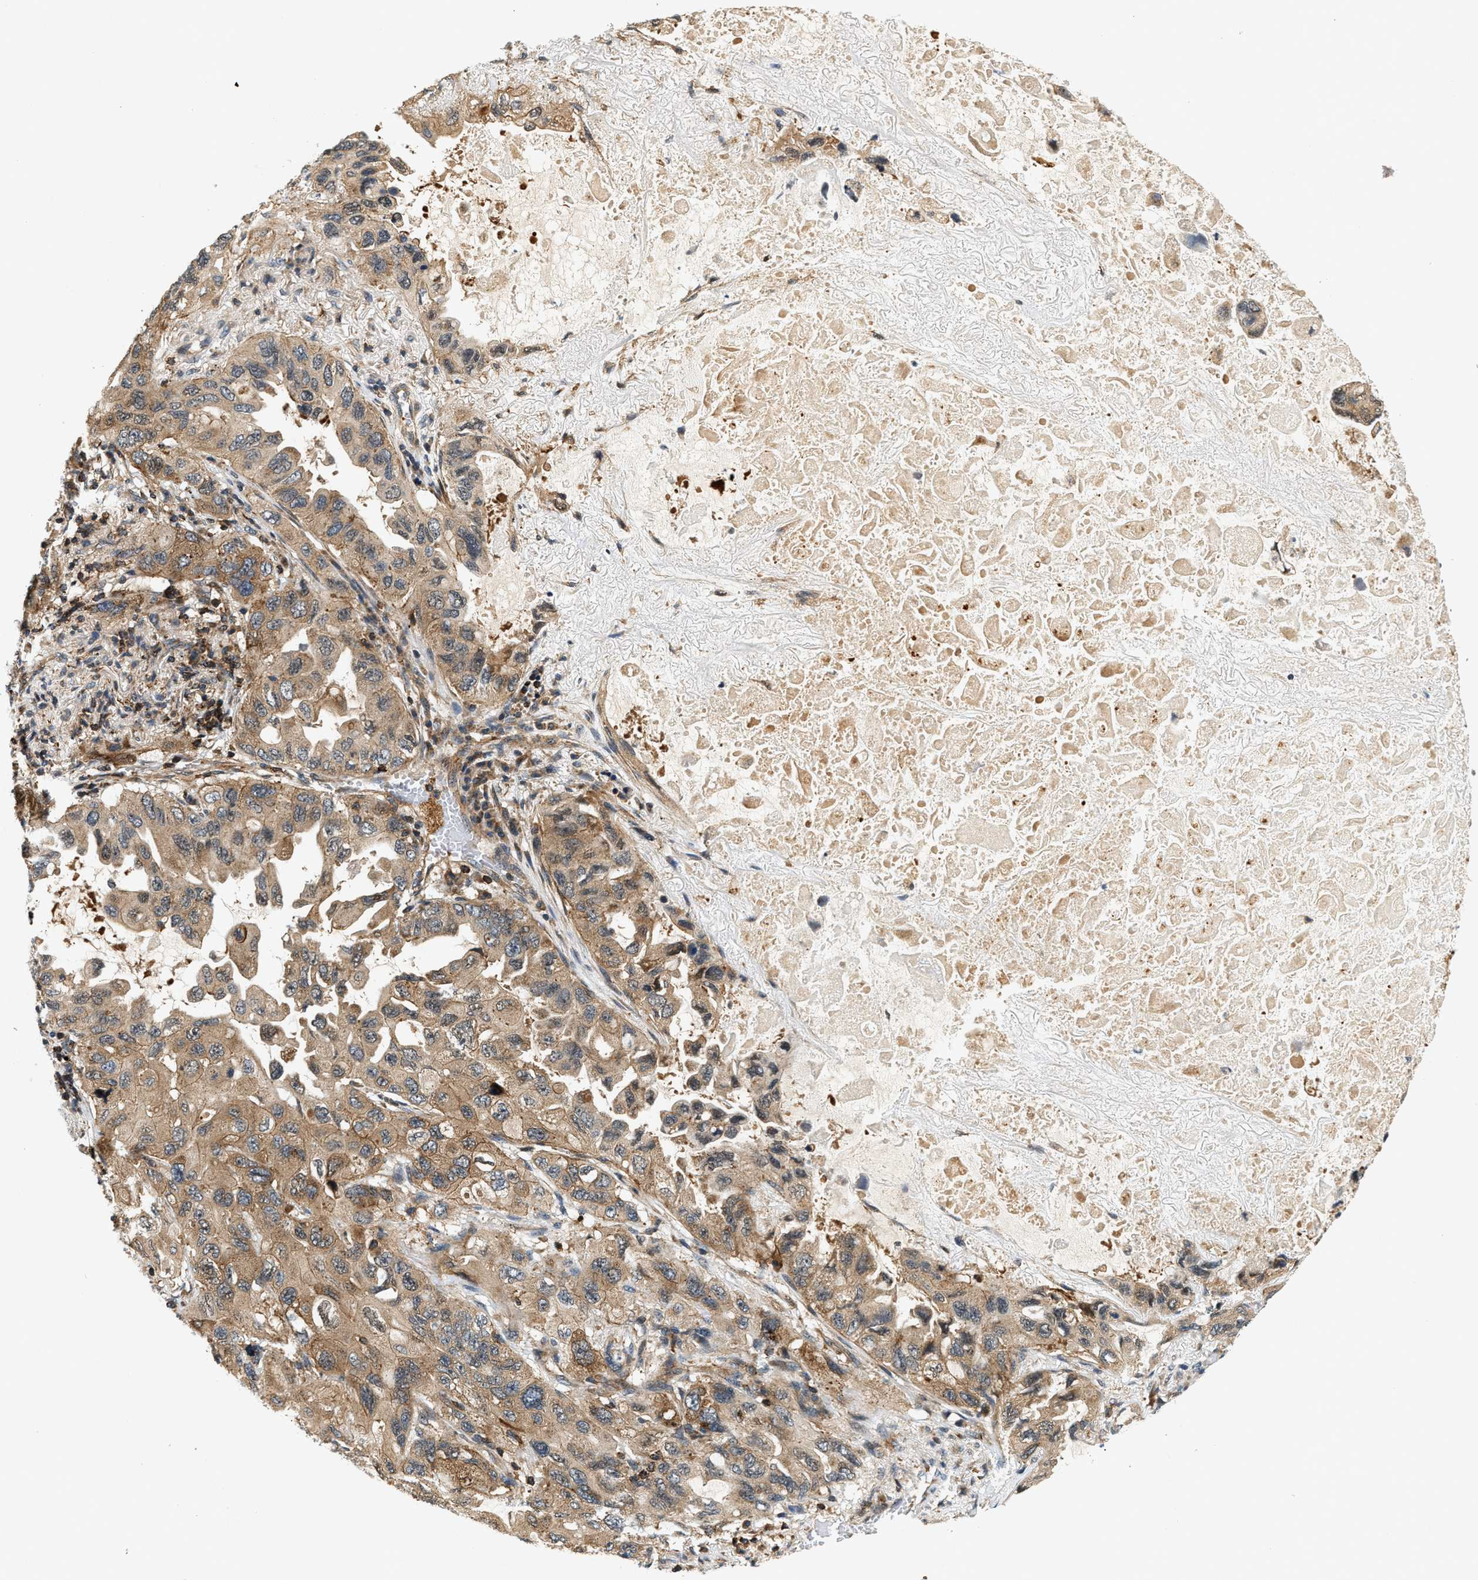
{"staining": {"intensity": "moderate", "quantity": ">75%", "location": "cytoplasmic/membranous"}, "tissue": "lung cancer", "cell_type": "Tumor cells", "image_type": "cancer", "snomed": [{"axis": "morphology", "description": "Squamous cell carcinoma, NOS"}, {"axis": "topography", "description": "Lung"}], "caption": "A medium amount of moderate cytoplasmic/membranous staining is seen in approximately >75% of tumor cells in squamous cell carcinoma (lung) tissue.", "gene": "SAMD9", "patient": {"sex": "female", "age": 73}}